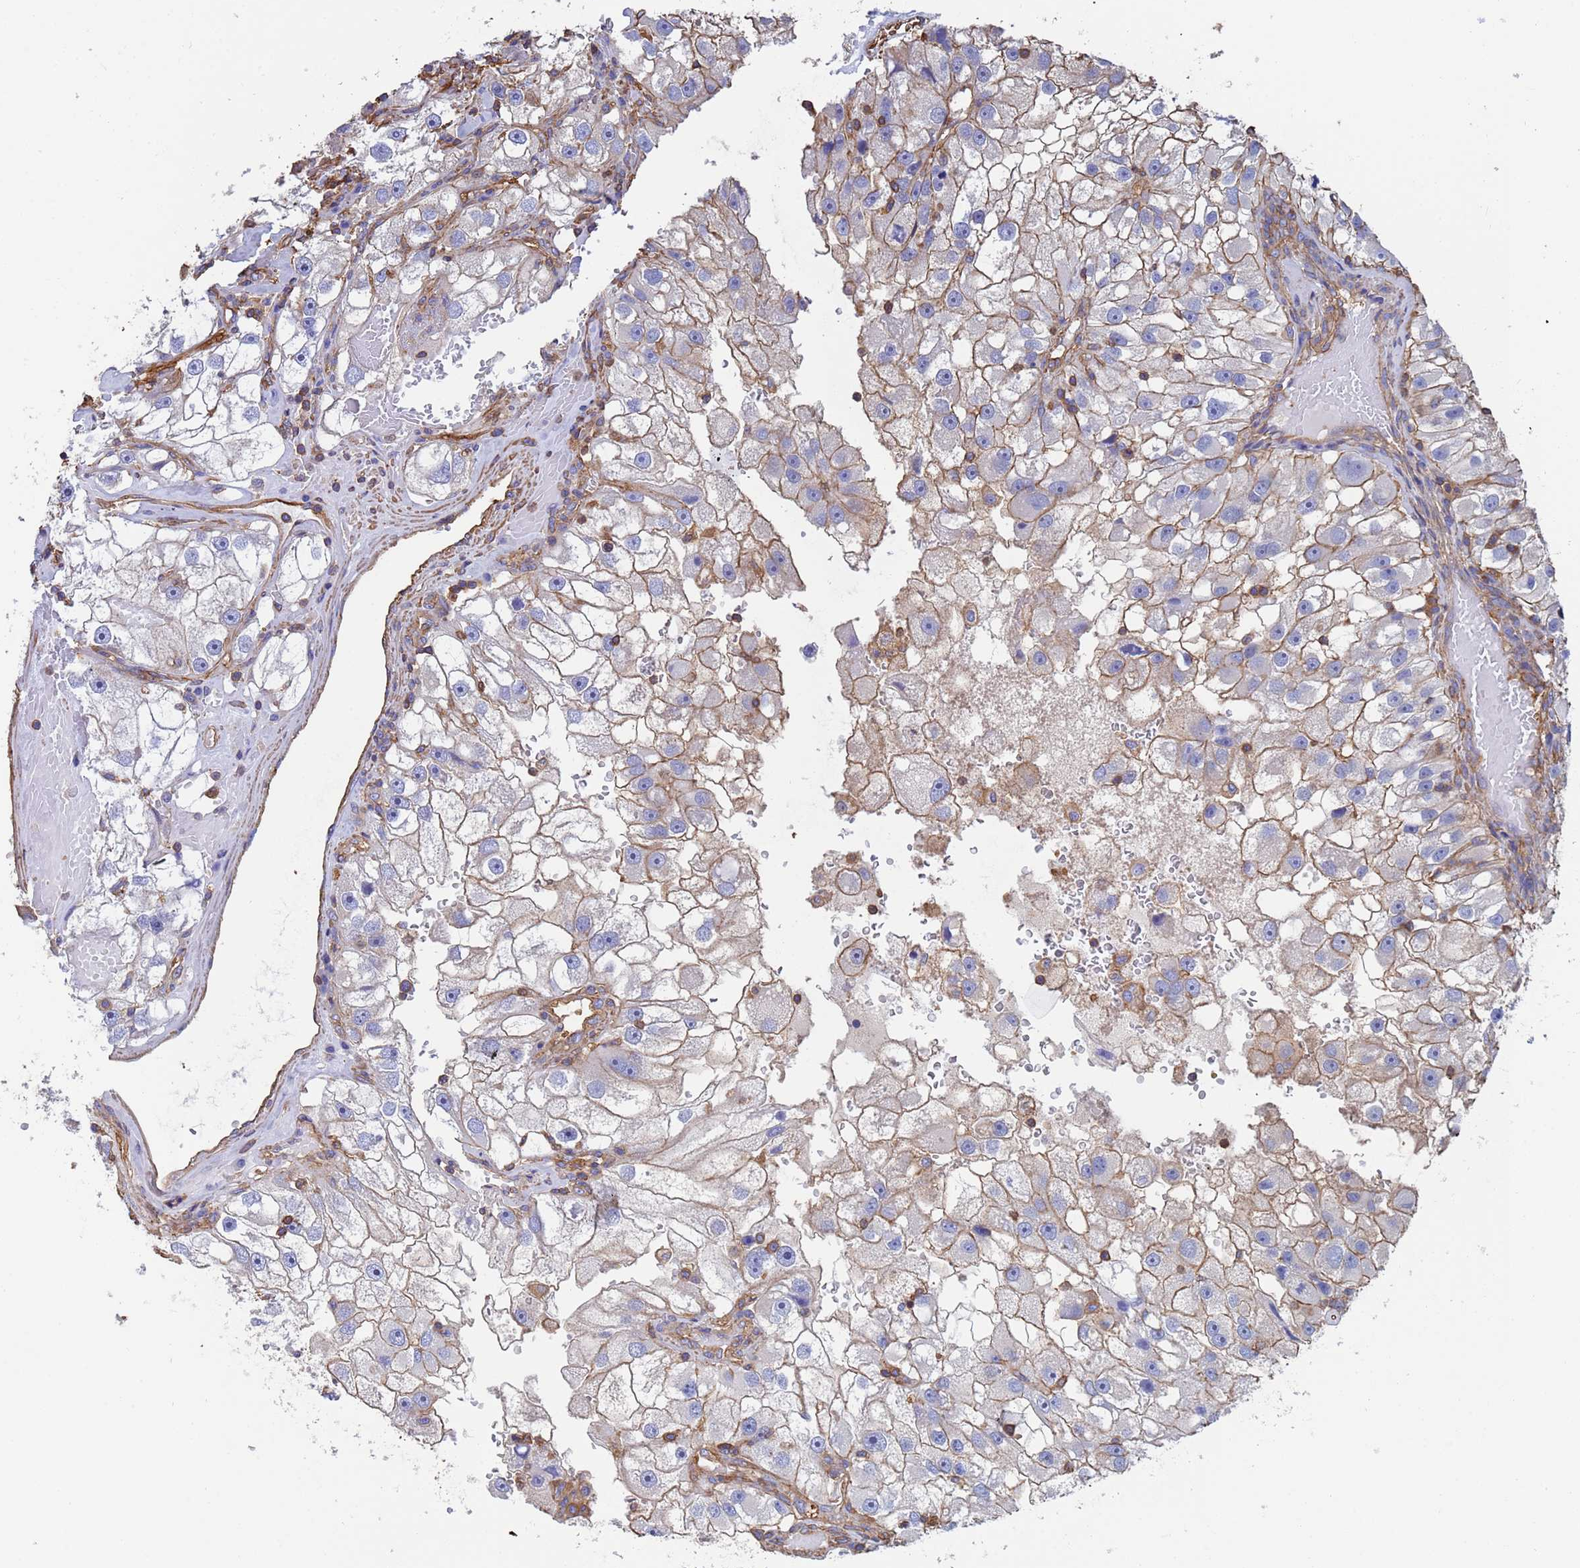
{"staining": {"intensity": "weak", "quantity": "25%-75%", "location": "cytoplasmic/membranous"}, "tissue": "renal cancer", "cell_type": "Tumor cells", "image_type": "cancer", "snomed": [{"axis": "morphology", "description": "Adenocarcinoma, NOS"}, {"axis": "topography", "description": "Kidney"}], "caption": "Protein staining demonstrates weak cytoplasmic/membranous positivity in about 25%-75% of tumor cells in renal cancer.", "gene": "MYL12A", "patient": {"sex": "male", "age": 63}}